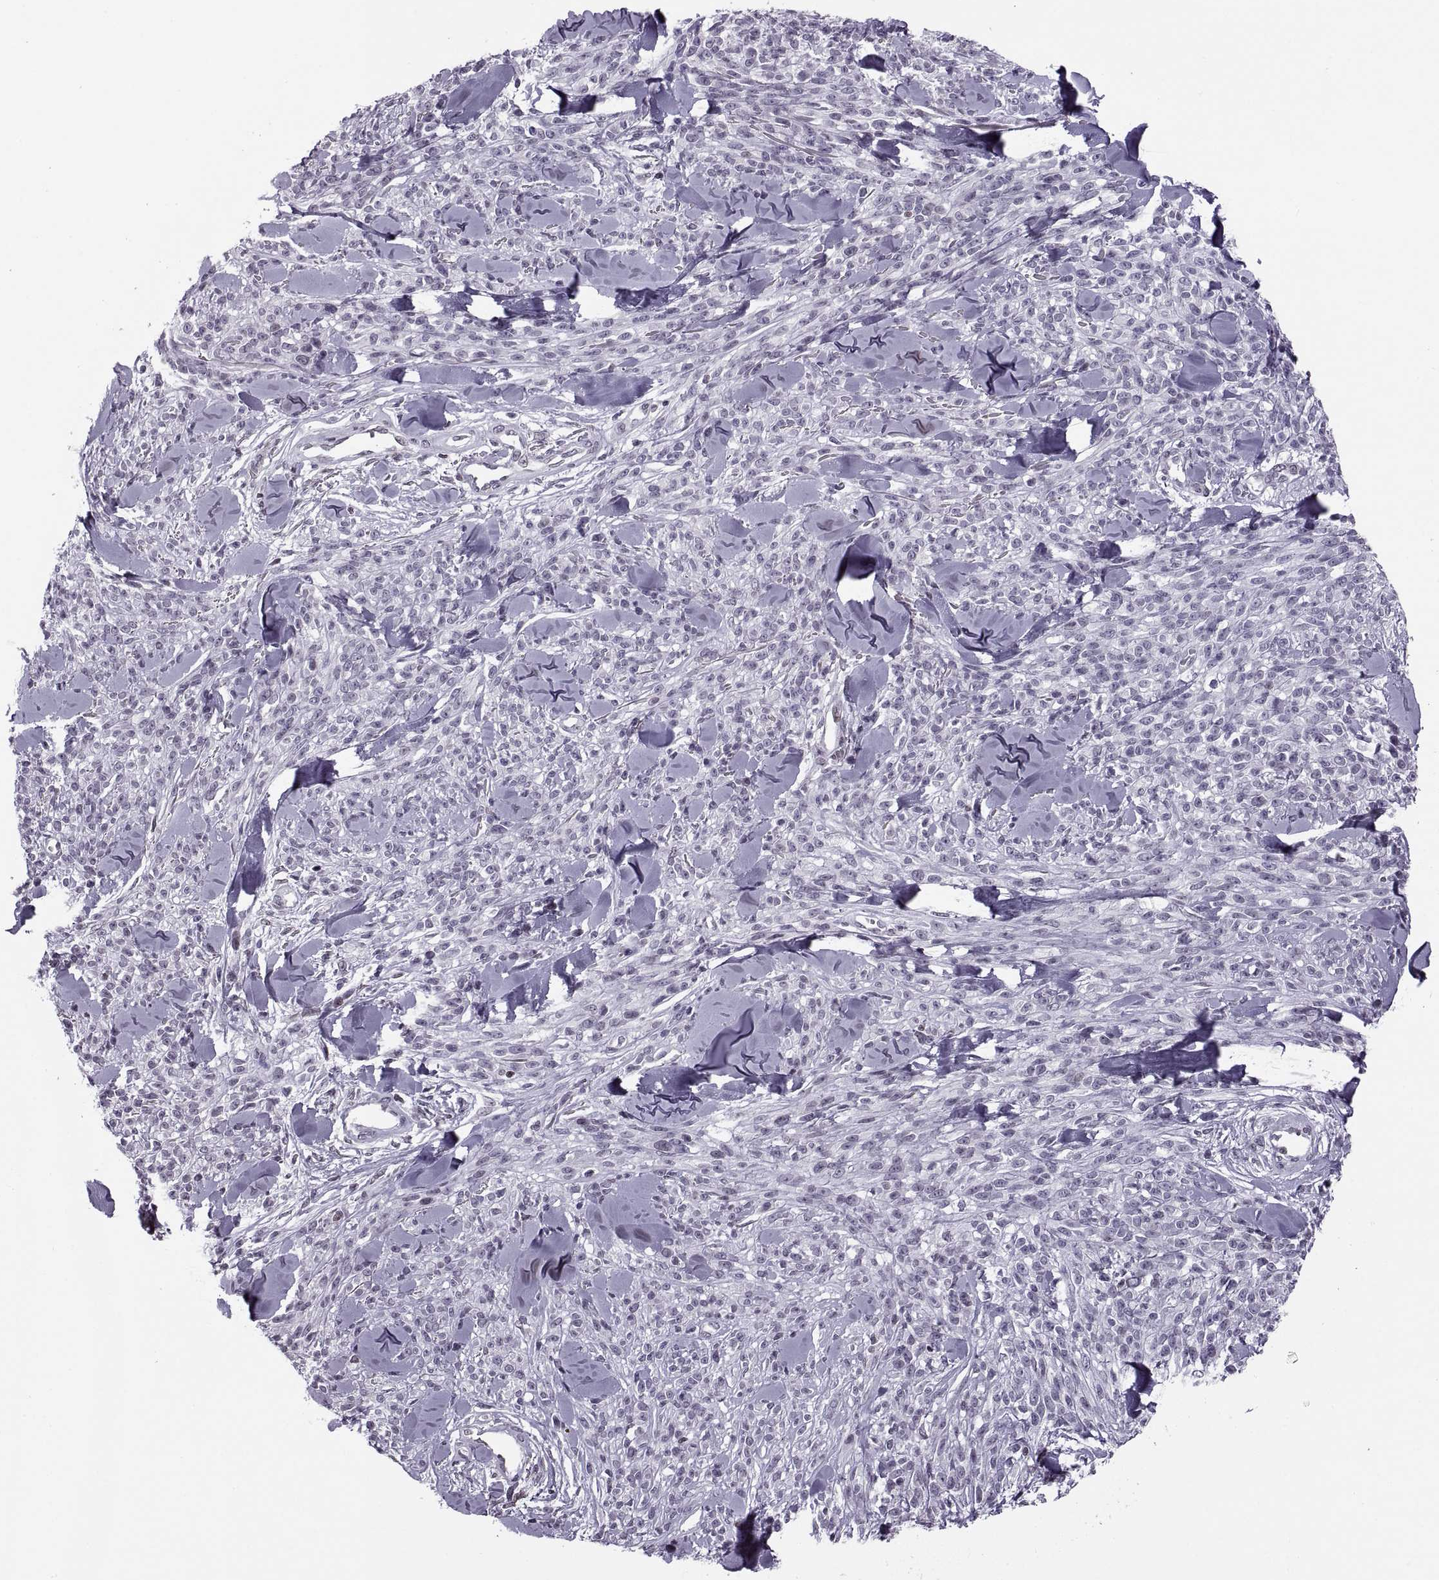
{"staining": {"intensity": "negative", "quantity": "none", "location": "none"}, "tissue": "melanoma", "cell_type": "Tumor cells", "image_type": "cancer", "snomed": [{"axis": "morphology", "description": "Malignant melanoma, NOS"}, {"axis": "topography", "description": "Skin"}, {"axis": "topography", "description": "Skin of trunk"}], "caption": "An immunohistochemistry (IHC) photomicrograph of malignant melanoma is shown. There is no staining in tumor cells of malignant melanoma.", "gene": "H1-8", "patient": {"sex": "male", "age": 74}}